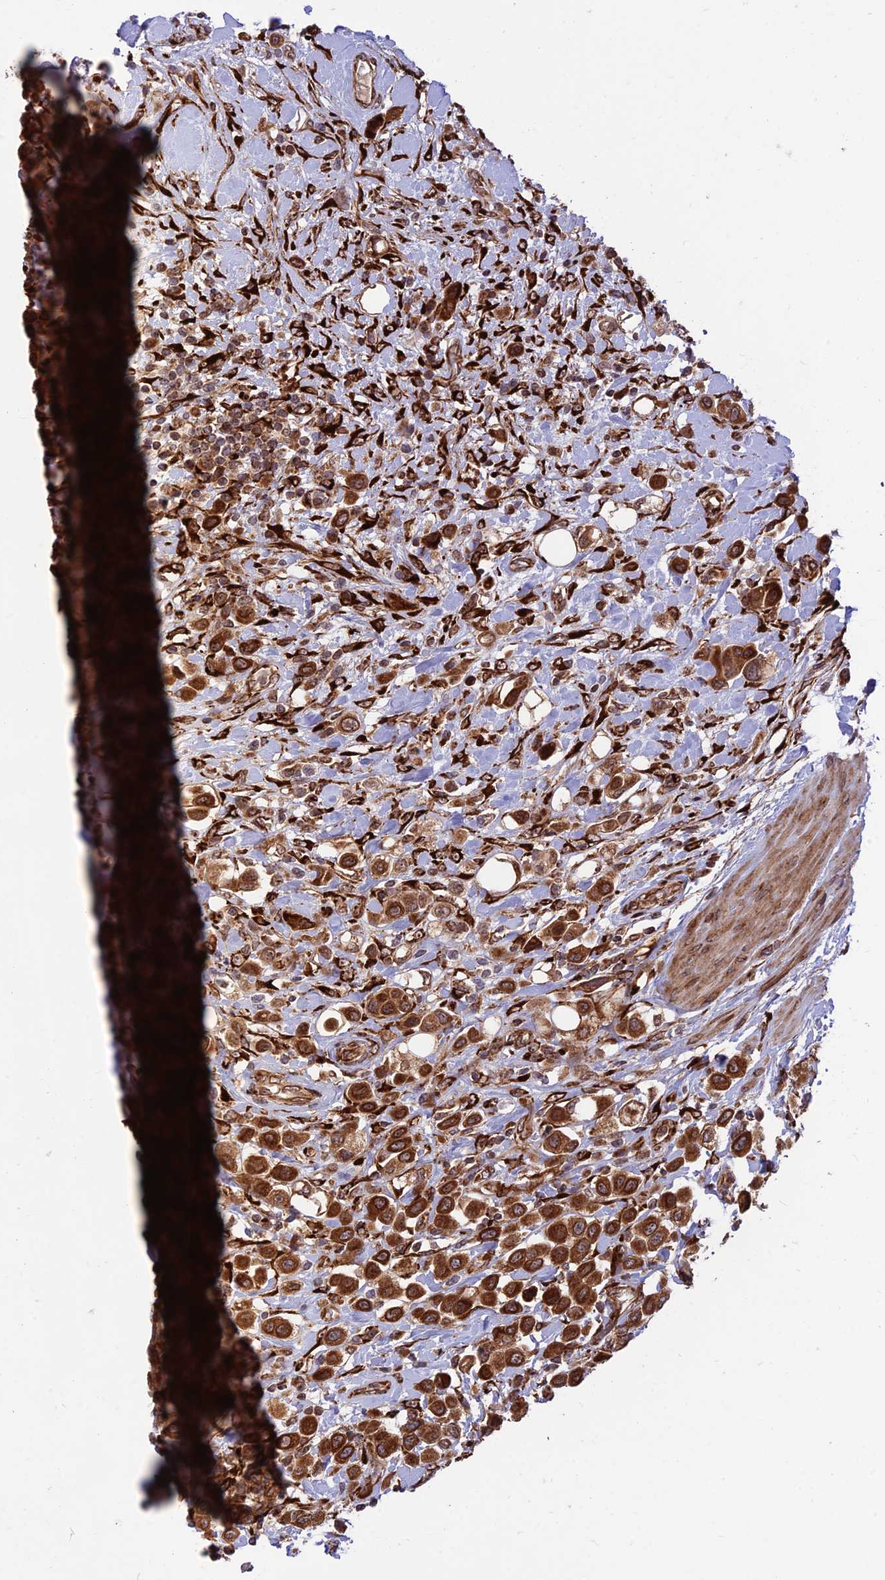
{"staining": {"intensity": "strong", "quantity": ">75%", "location": "cytoplasmic/membranous,nuclear"}, "tissue": "urothelial cancer", "cell_type": "Tumor cells", "image_type": "cancer", "snomed": [{"axis": "morphology", "description": "Urothelial carcinoma, High grade"}, {"axis": "topography", "description": "Urinary bladder"}], "caption": "Human high-grade urothelial carcinoma stained with a protein marker shows strong staining in tumor cells.", "gene": "CRTAP", "patient": {"sex": "male", "age": 50}}